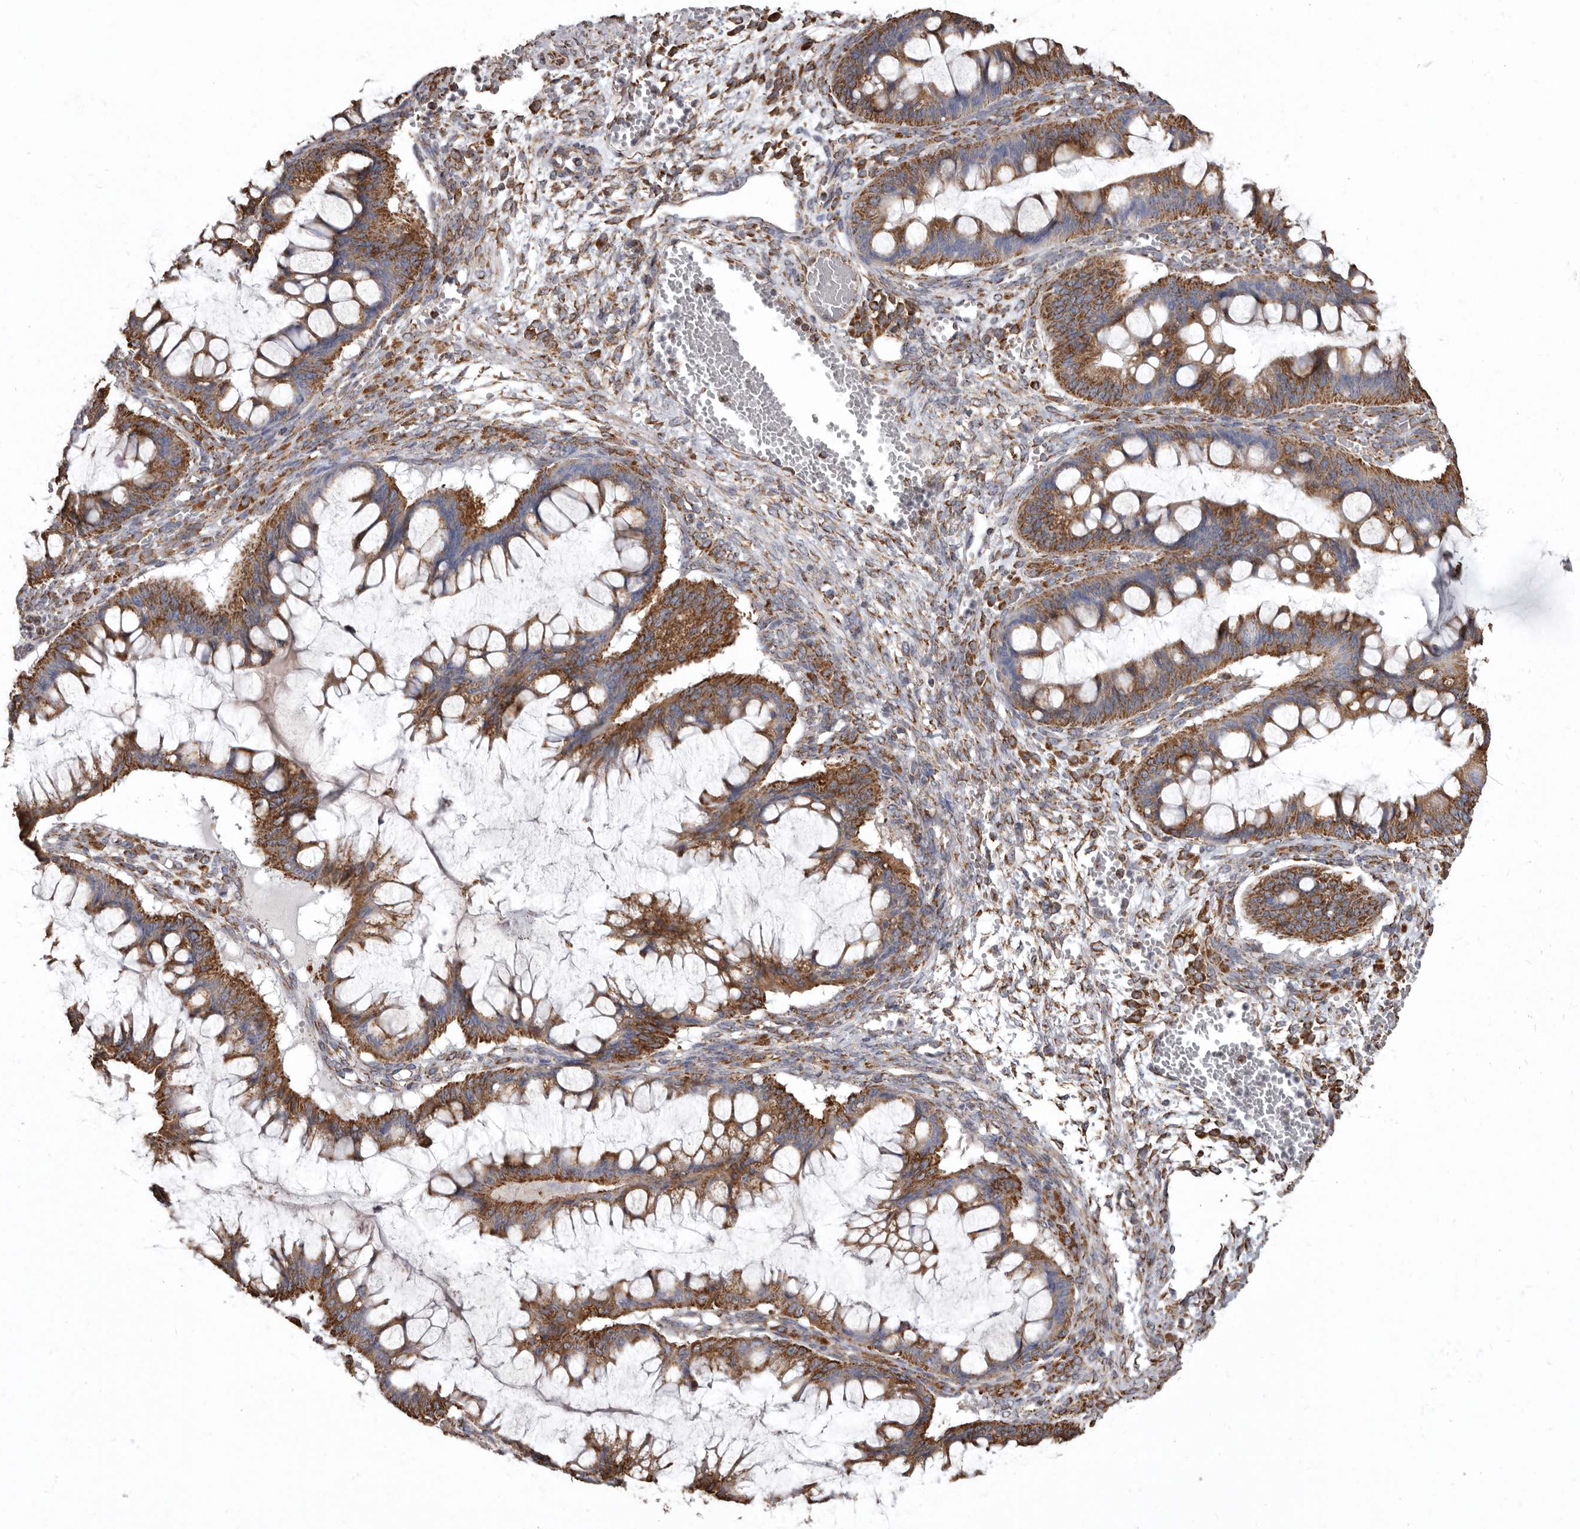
{"staining": {"intensity": "moderate", "quantity": ">75%", "location": "cytoplasmic/membranous"}, "tissue": "ovarian cancer", "cell_type": "Tumor cells", "image_type": "cancer", "snomed": [{"axis": "morphology", "description": "Cystadenocarcinoma, mucinous, NOS"}, {"axis": "topography", "description": "Ovary"}], "caption": "The micrograph exhibits immunohistochemical staining of ovarian cancer. There is moderate cytoplasmic/membranous staining is seen in about >75% of tumor cells. Using DAB (brown) and hematoxylin (blue) stains, captured at high magnification using brightfield microscopy.", "gene": "CDK5RAP3", "patient": {"sex": "female", "age": 73}}